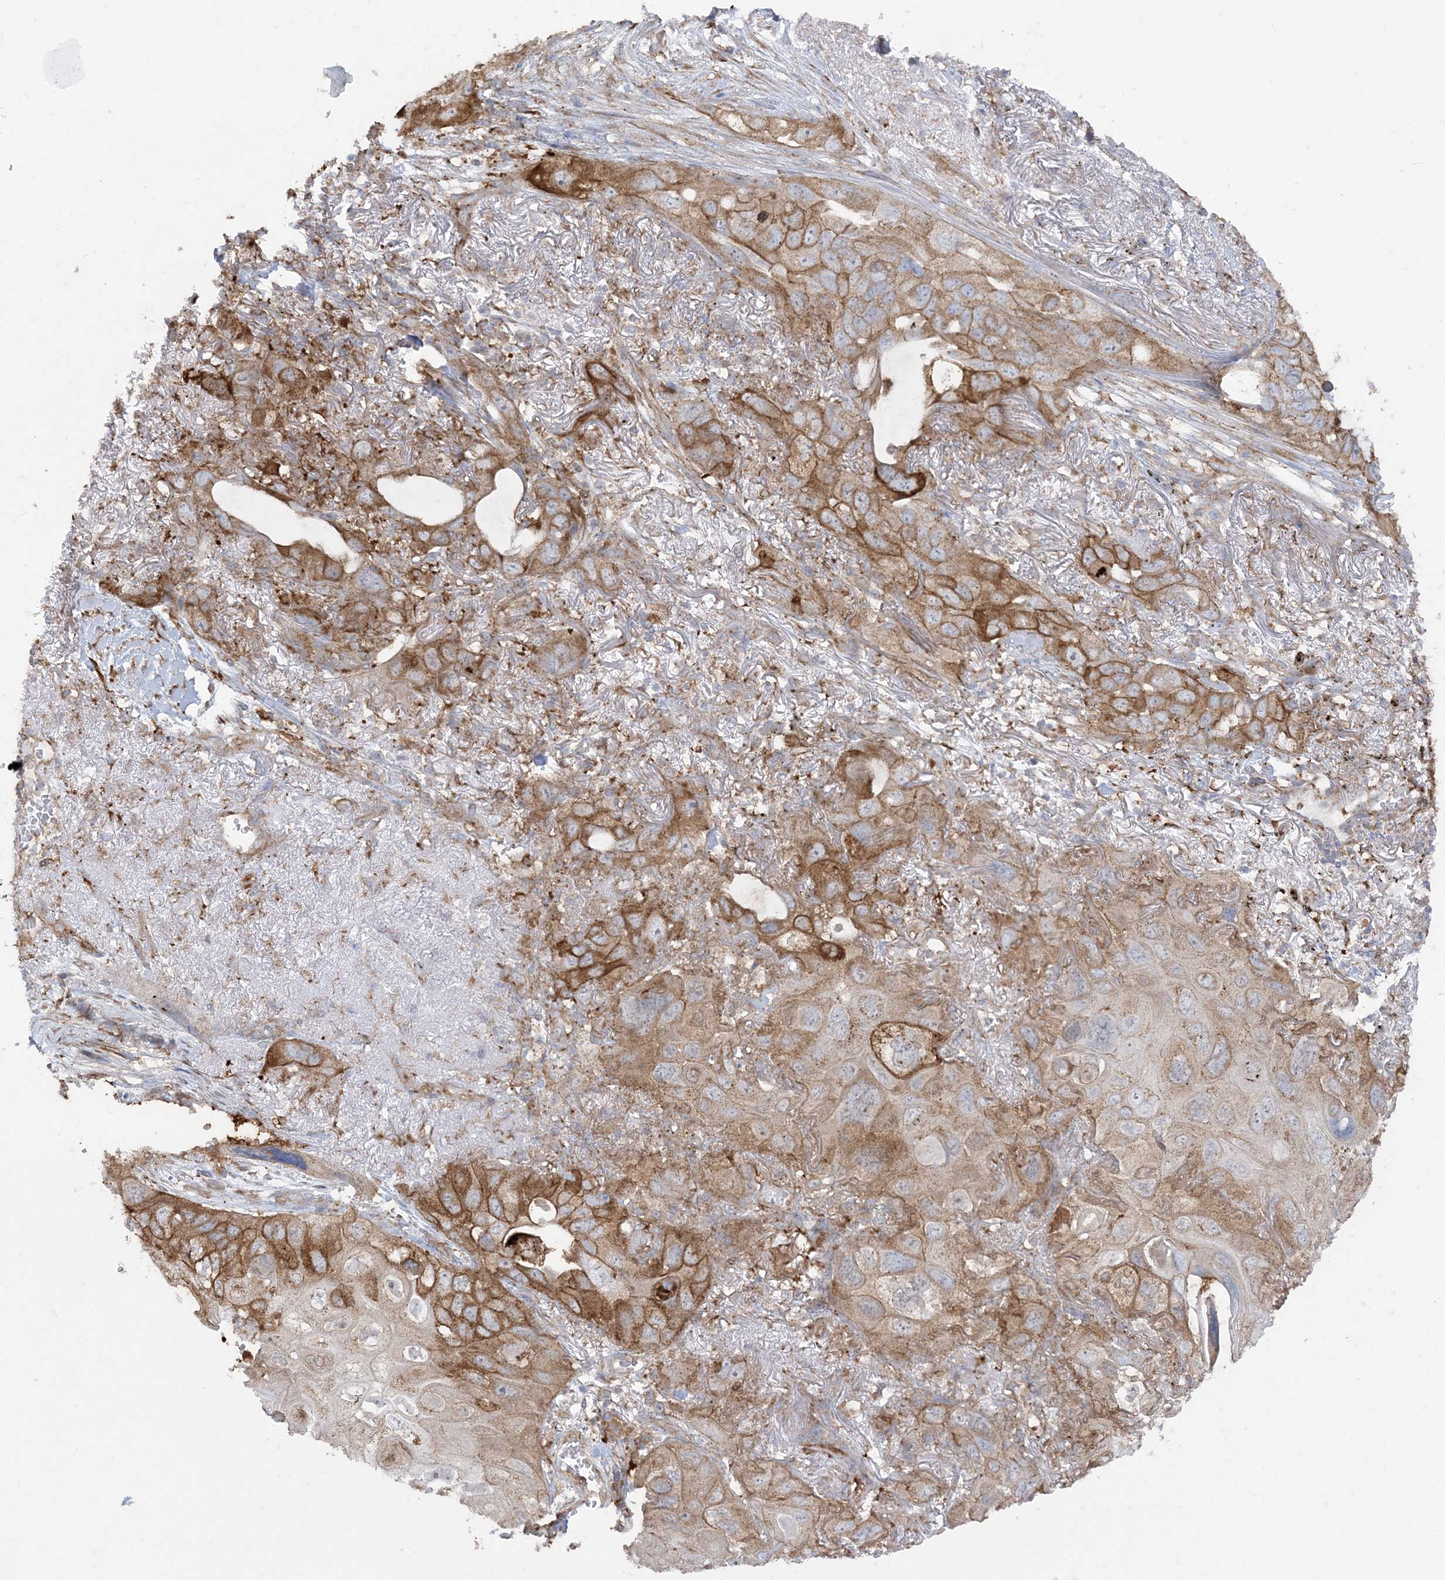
{"staining": {"intensity": "moderate", "quantity": ">75%", "location": "cytoplasmic/membranous"}, "tissue": "lung cancer", "cell_type": "Tumor cells", "image_type": "cancer", "snomed": [{"axis": "morphology", "description": "Squamous cell carcinoma, NOS"}, {"axis": "topography", "description": "Lung"}], "caption": "Immunohistochemistry (DAB (3,3'-diaminobenzidine)) staining of squamous cell carcinoma (lung) displays moderate cytoplasmic/membranous protein expression in approximately >75% of tumor cells. (IHC, brightfield microscopy, high magnification).", "gene": "DERL3", "patient": {"sex": "female", "age": 73}}